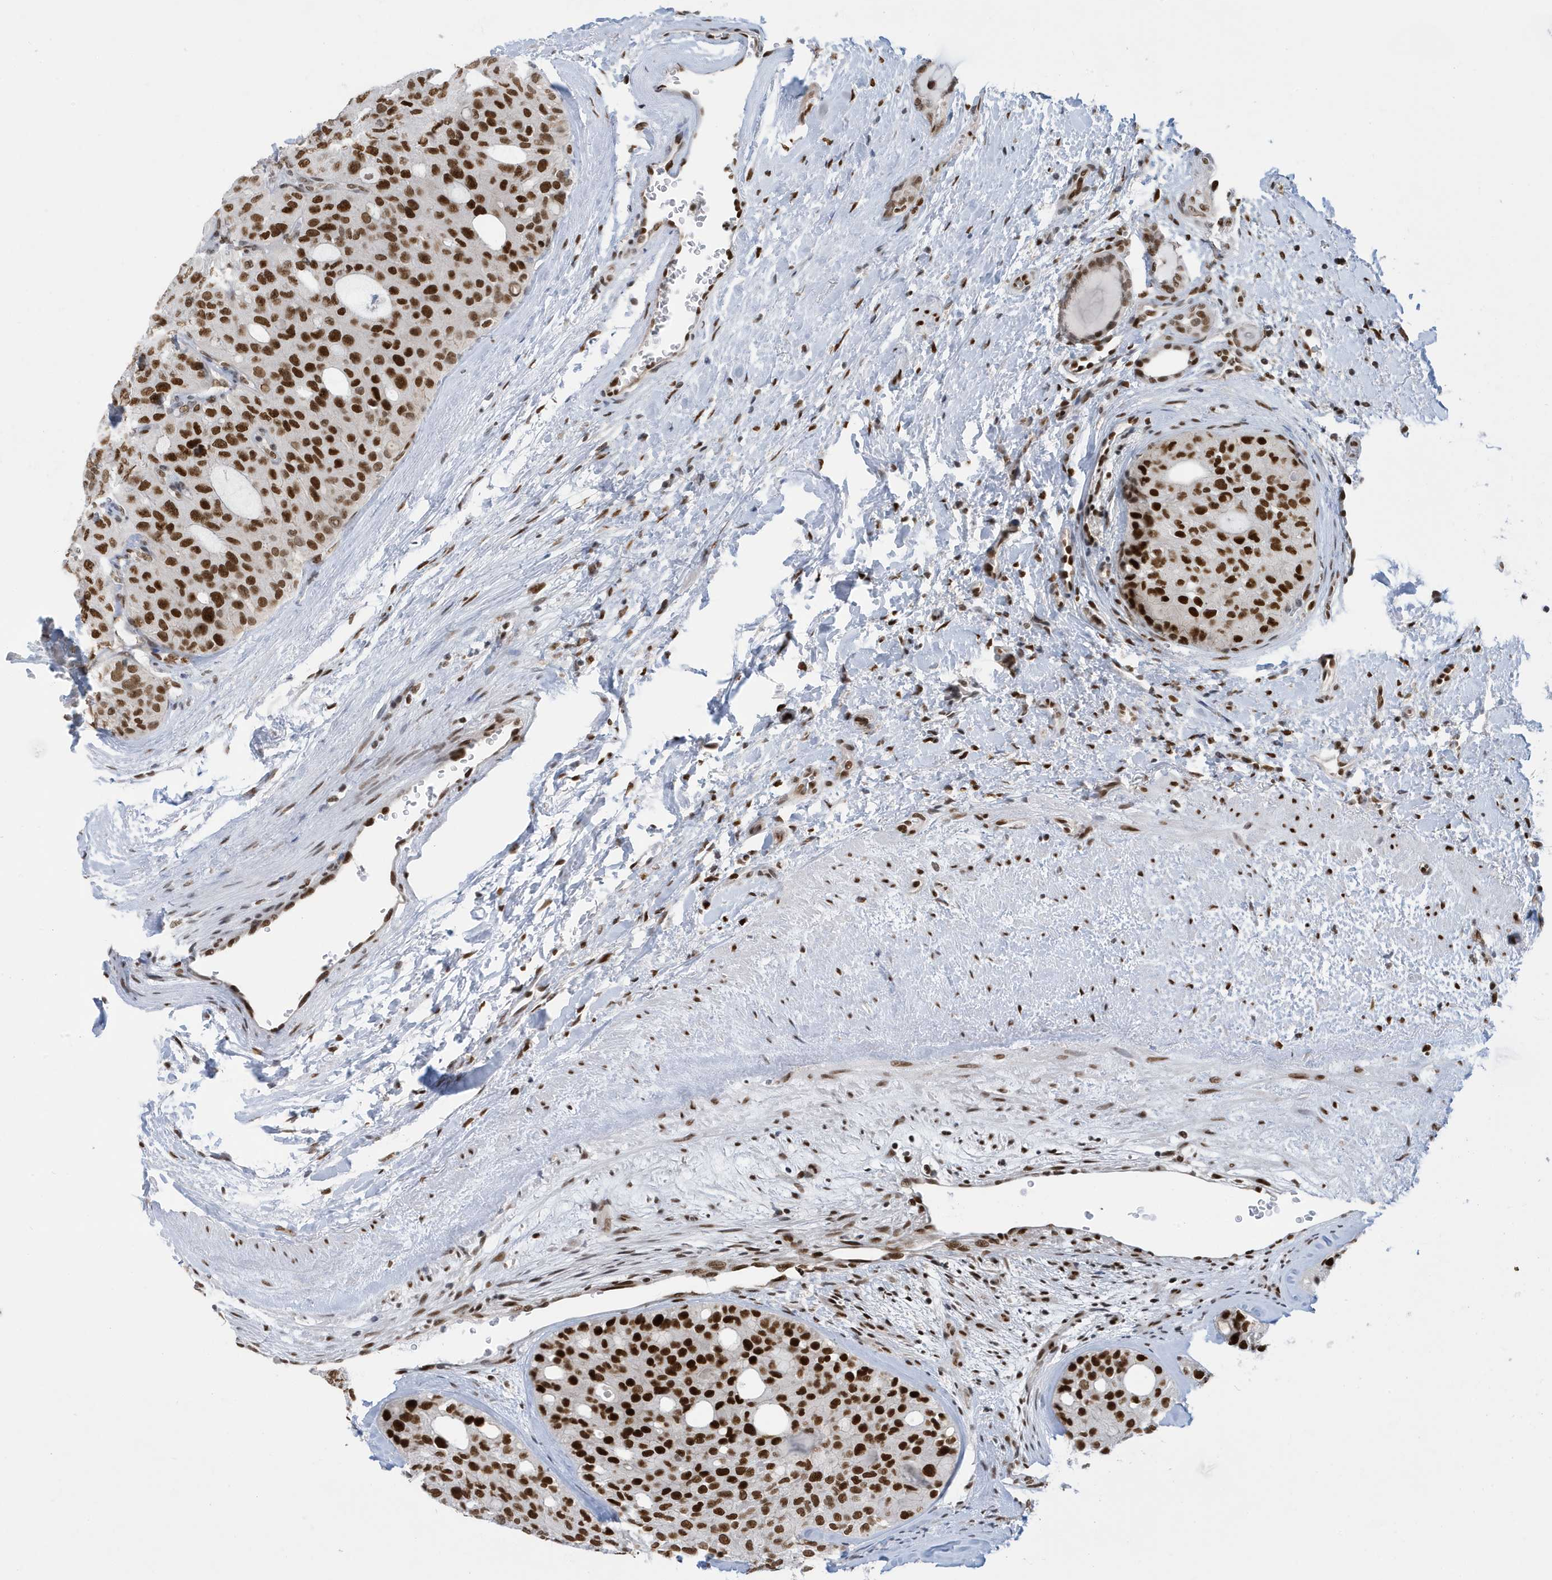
{"staining": {"intensity": "strong", "quantity": ">75%", "location": "nuclear"}, "tissue": "thyroid cancer", "cell_type": "Tumor cells", "image_type": "cancer", "snomed": [{"axis": "morphology", "description": "Follicular adenoma carcinoma, NOS"}, {"axis": "topography", "description": "Thyroid gland"}], "caption": "A brown stain labels strong nuclear staining of a protein in human thyroid follicular adenoma carcinoma tumor cells. (DAB (3,3'-diaminobenzidine) IHC, brown staining for protein, blue staining for nuclei).", "gene": "PCYT1A", "patient": {"sex": "male", "age": 75}}